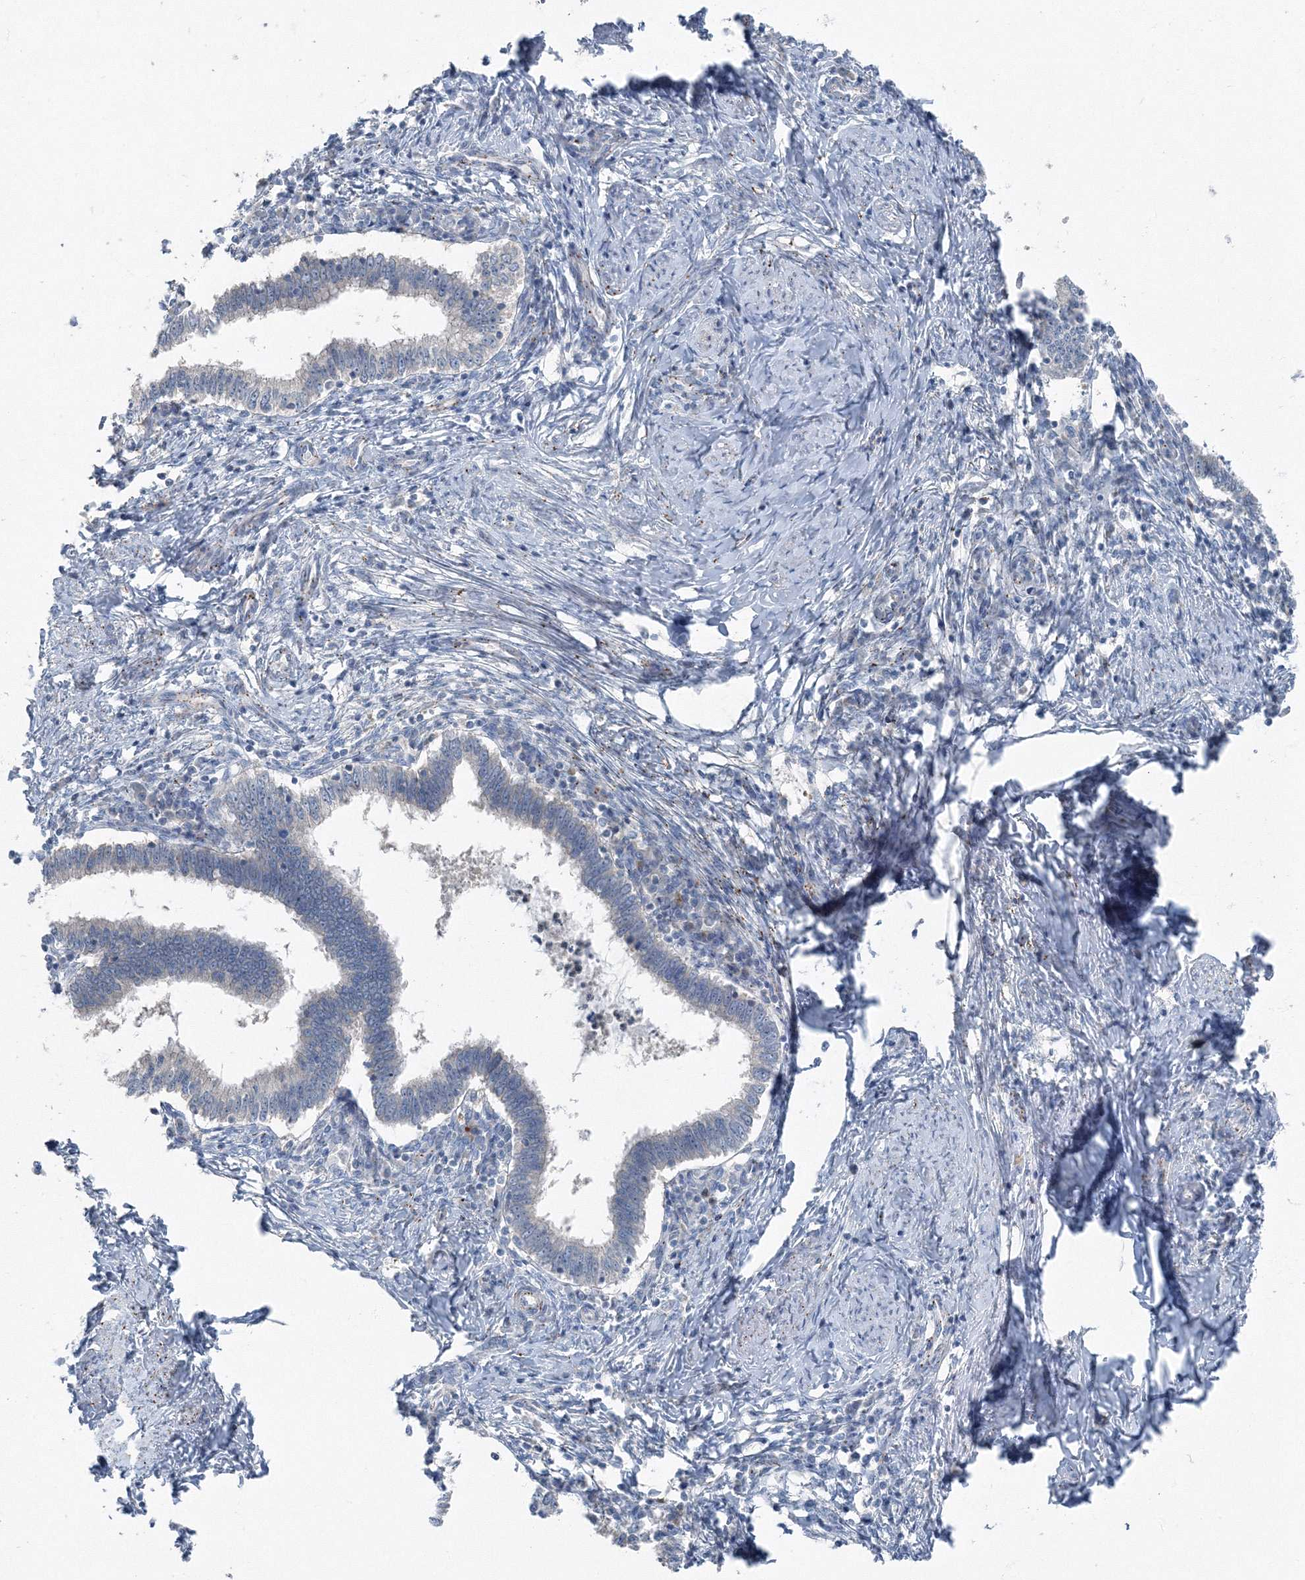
{"staining": {"intensity": "negative", "quantity": "none", "location": "none"}, "tissue": "cervical cancer", "cell_type": "Tumor cells", "image_type": "cancer", "snomed": [{"axis": "morphology", "description": "Adenocarcinoma, NOS"}, {"axis": "topography", "description": "Cervix"}], "caption": "Micrograph shows no protein positivity in tumor cells of adenocarcinoma (cervical) tissue.", "gene": "AASDH", "patient": {"sex": "female", "age": 36}}